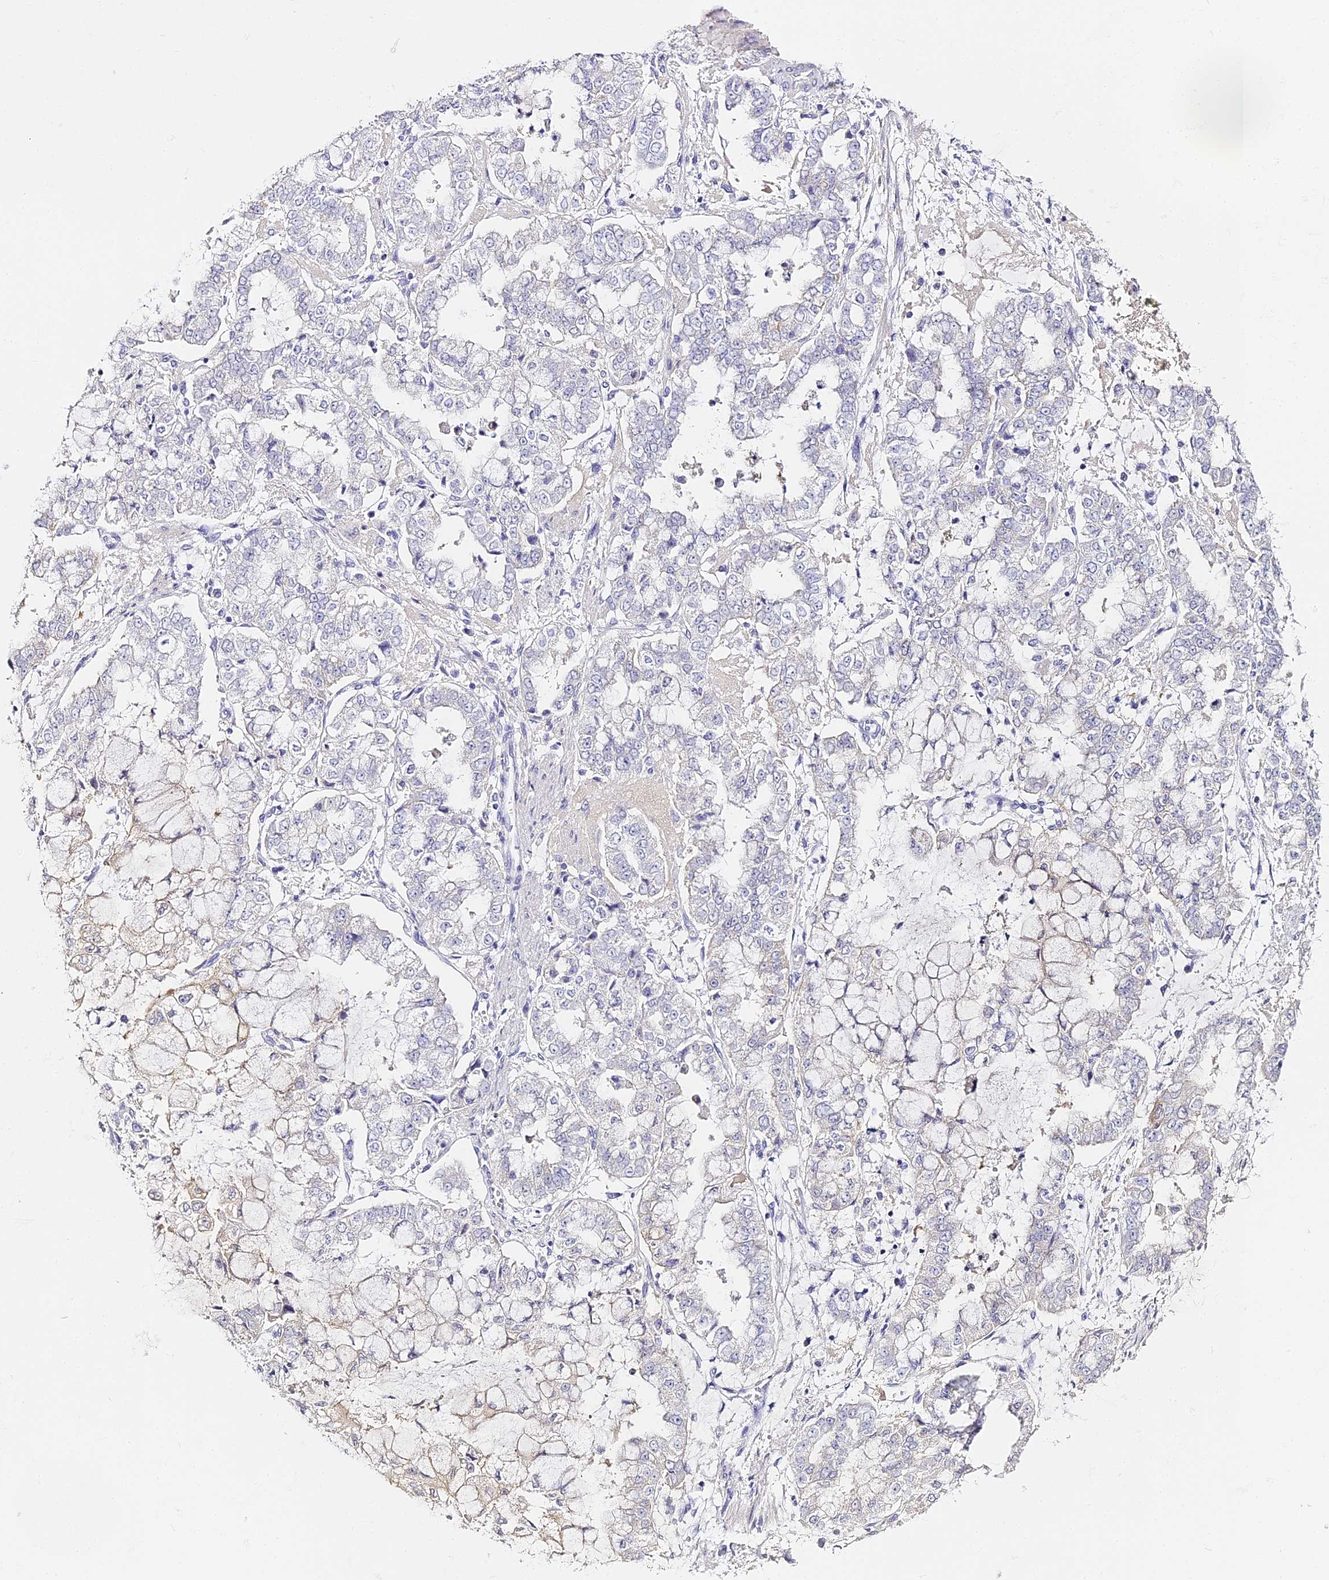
{"staining": {"intensity": "negative", "quantity": "none", "location": "none"}, "tissue": "stomach cancer", "cell_type": "Tumor cells", "image_type": "cancer", "snomed": [{"axis": "morphology", "description": "Adenocarcinoma, NOS"}, {"axis": "topography", "description": "Stomach"}], "caption": "Immunohistochemistry of human stomach cancer (adenocarcinoma) reveals no expression in tumor cells.", "gene": "ABHD14A-ACY1", "patient": {"sex": "male", "age": 76}}